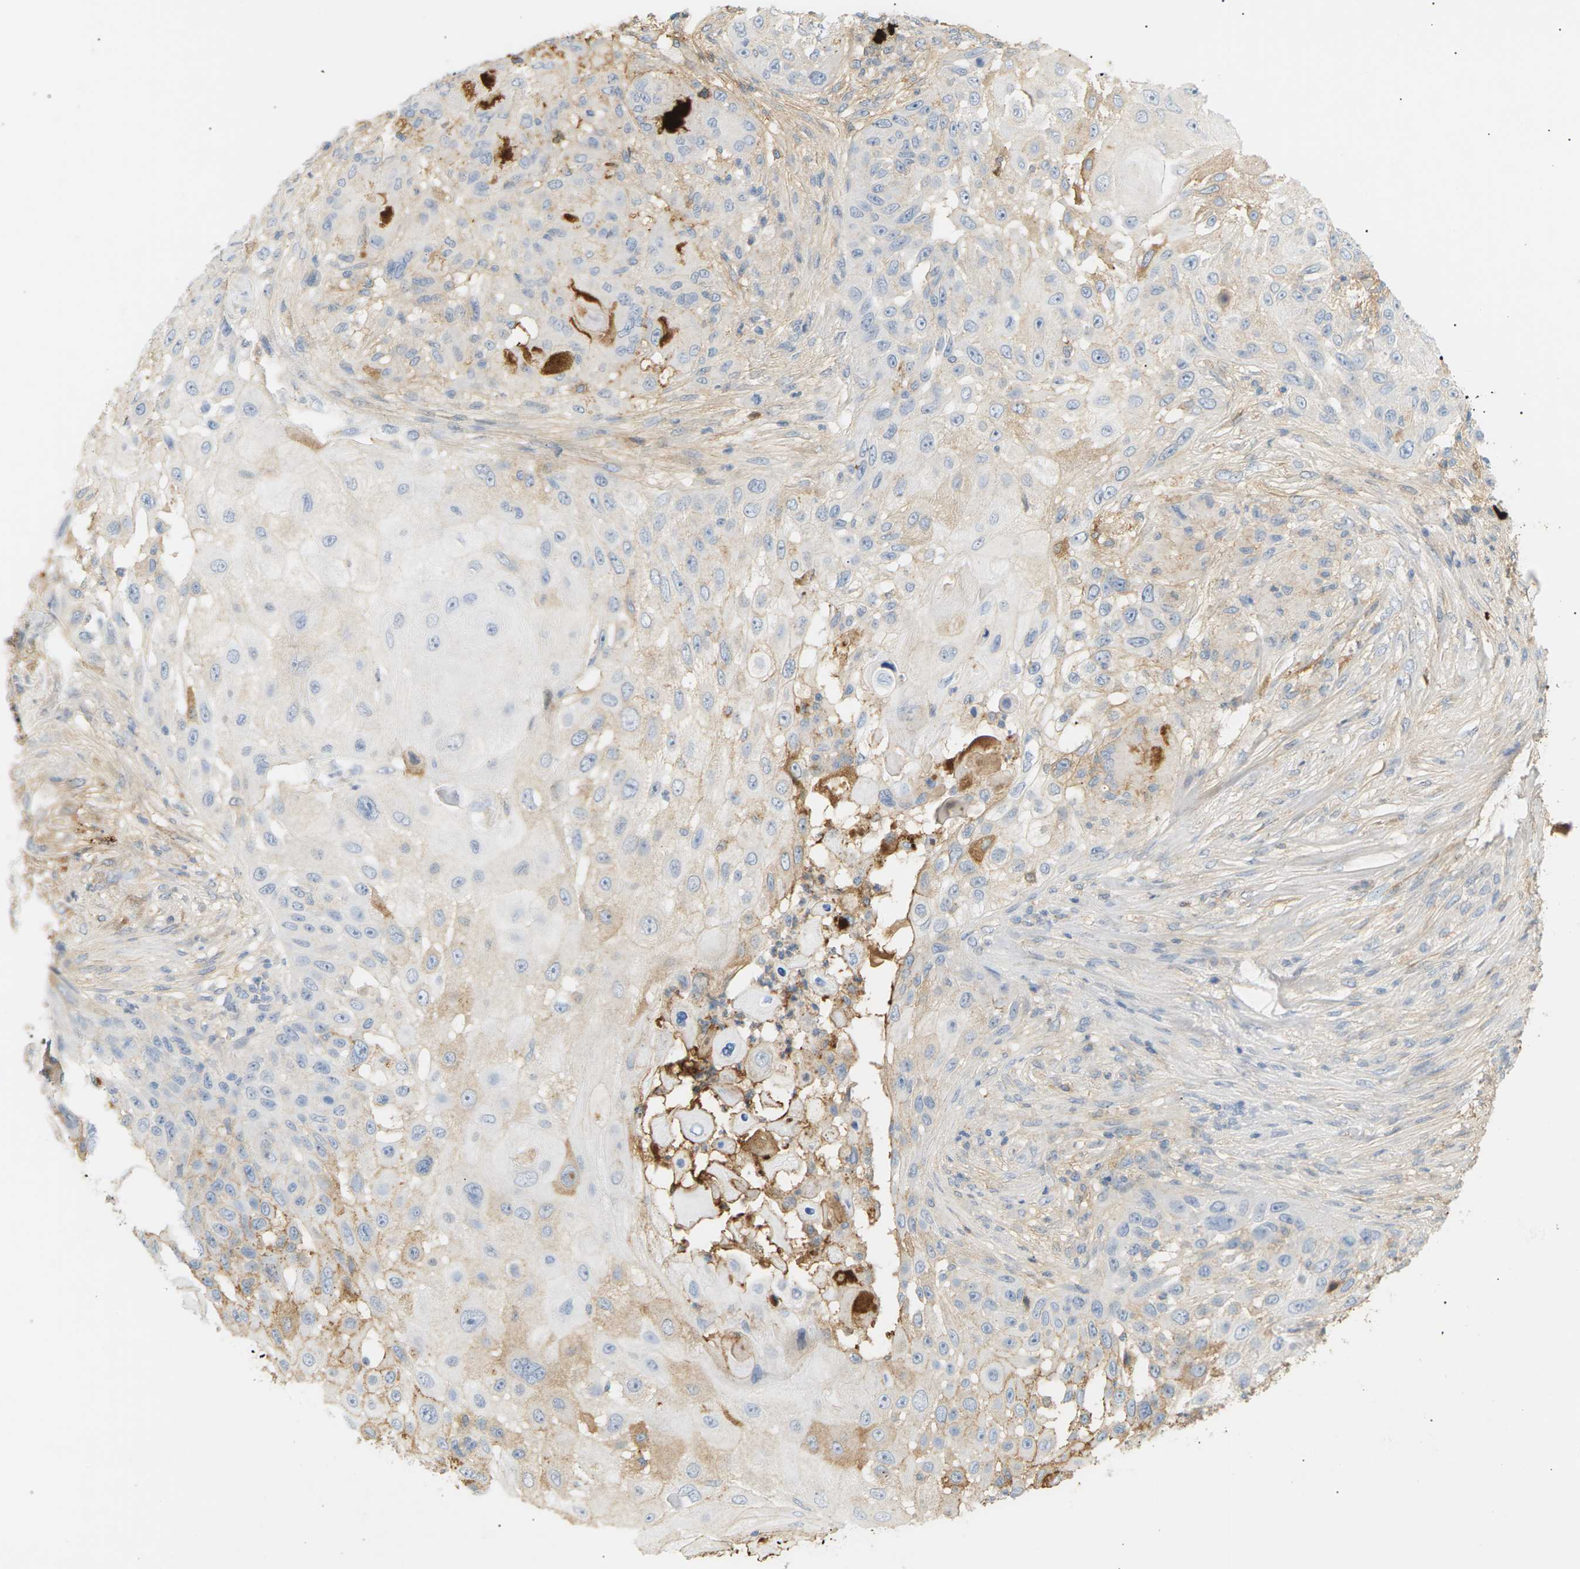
{"staining": {"intensity": "weak", "quantity": "<25%", "location": "cytoplasmic/membranous"}, "tissue": "skin cancer", "cell_type": "Tumor cells", "image_type": "cancer", "snomed": [{"axis": "morphology", "description": "Squamous cell carcinoma, NOS"}, {"axis": "topography", "description": "Skin"}], "caption": "Squamous cell carcinoma (skin) stained for a protein using immunohistochemistry demonstrates no staining tumor cells.", "gene": "IGLC3", "patient": {"sex": "female", "age": 44}}